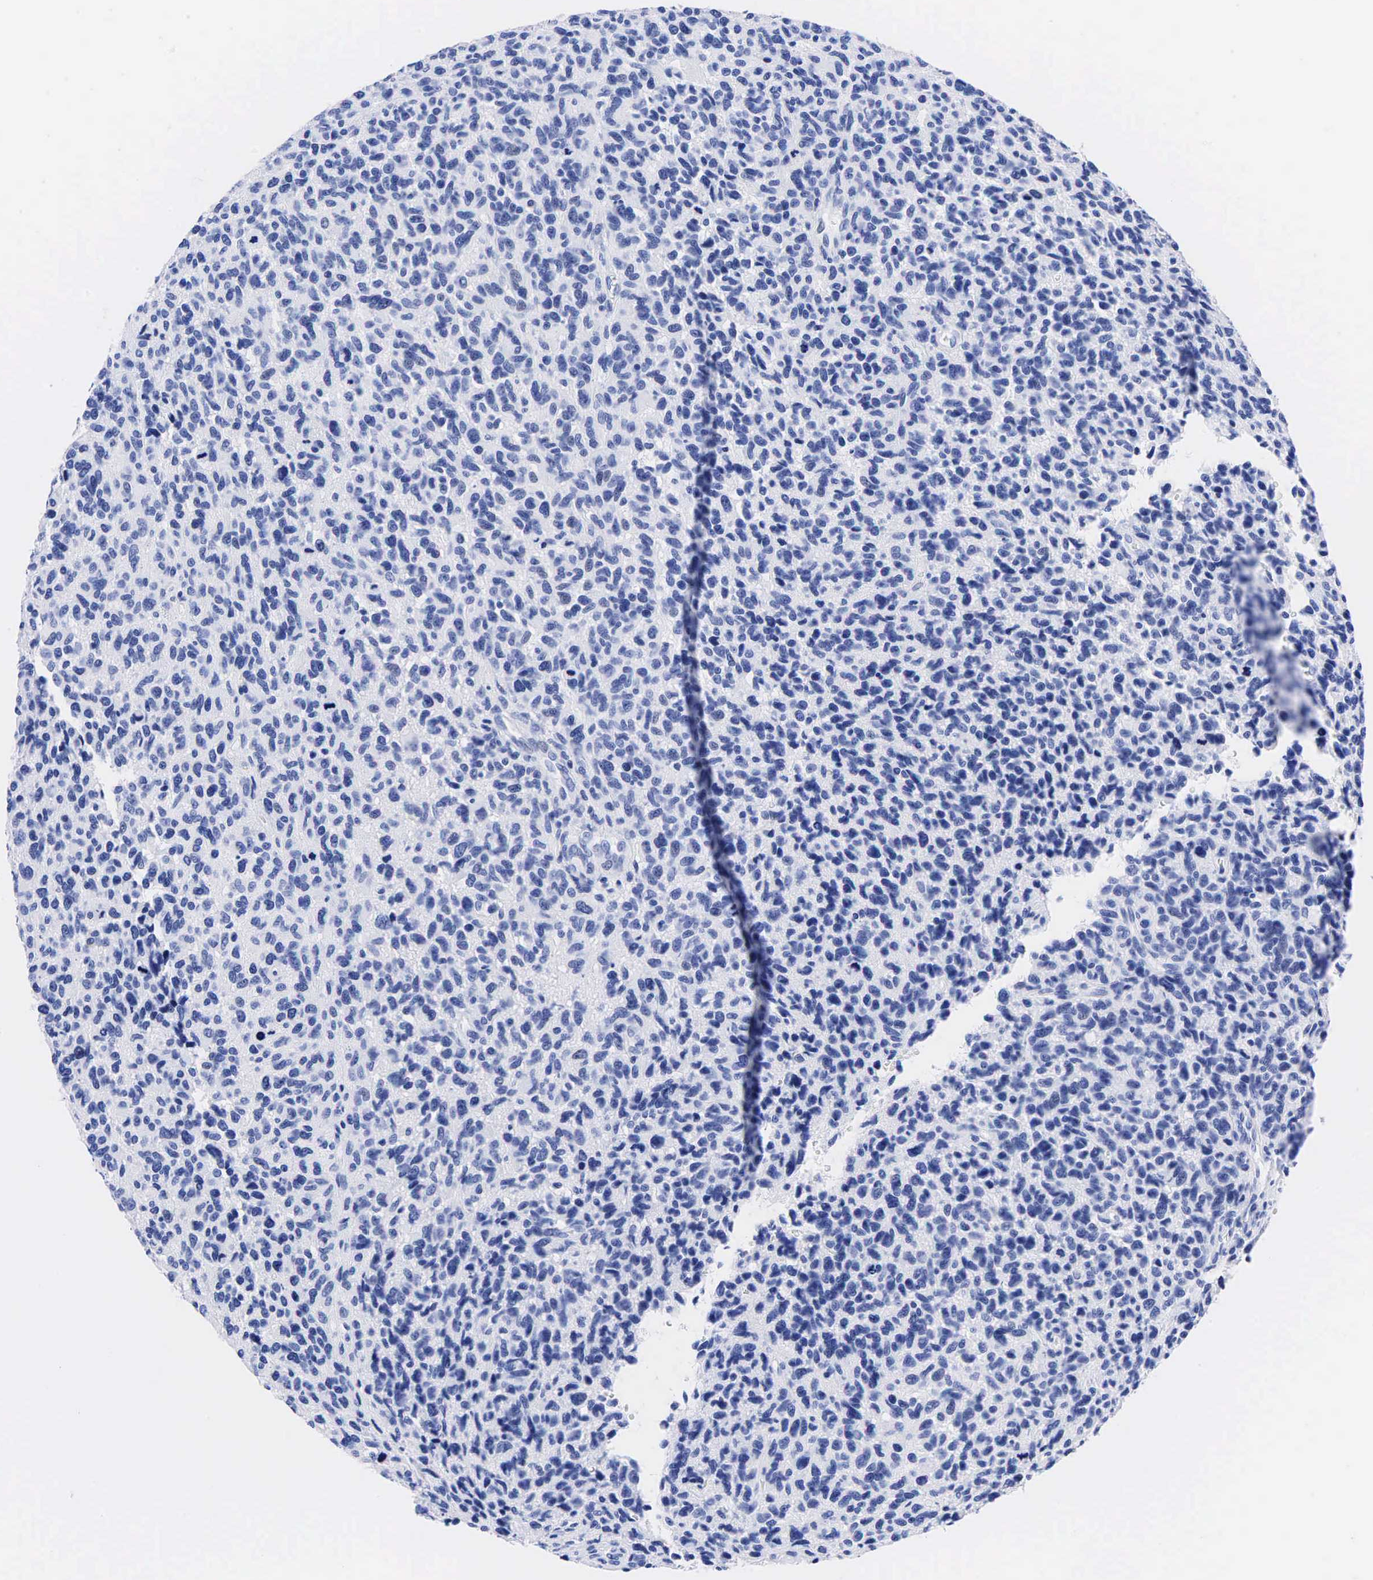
{"staining": {"intensity": "negative", "quantity": "none", "location": "none"}, "tissue": "glioma", "cell_type": "Tumor cells", "image_type": "cancer", "snomed": [{"axis": "morphology", "description": "Glioma, malignant, High grade"}, {"axis": "topography", "description": "Brain"}], "caption": "The histopathology image exhibits no staining of tumor cells in glioma.", "gene": "CHGA", "patient": {"sex": "male", "age": 77}}